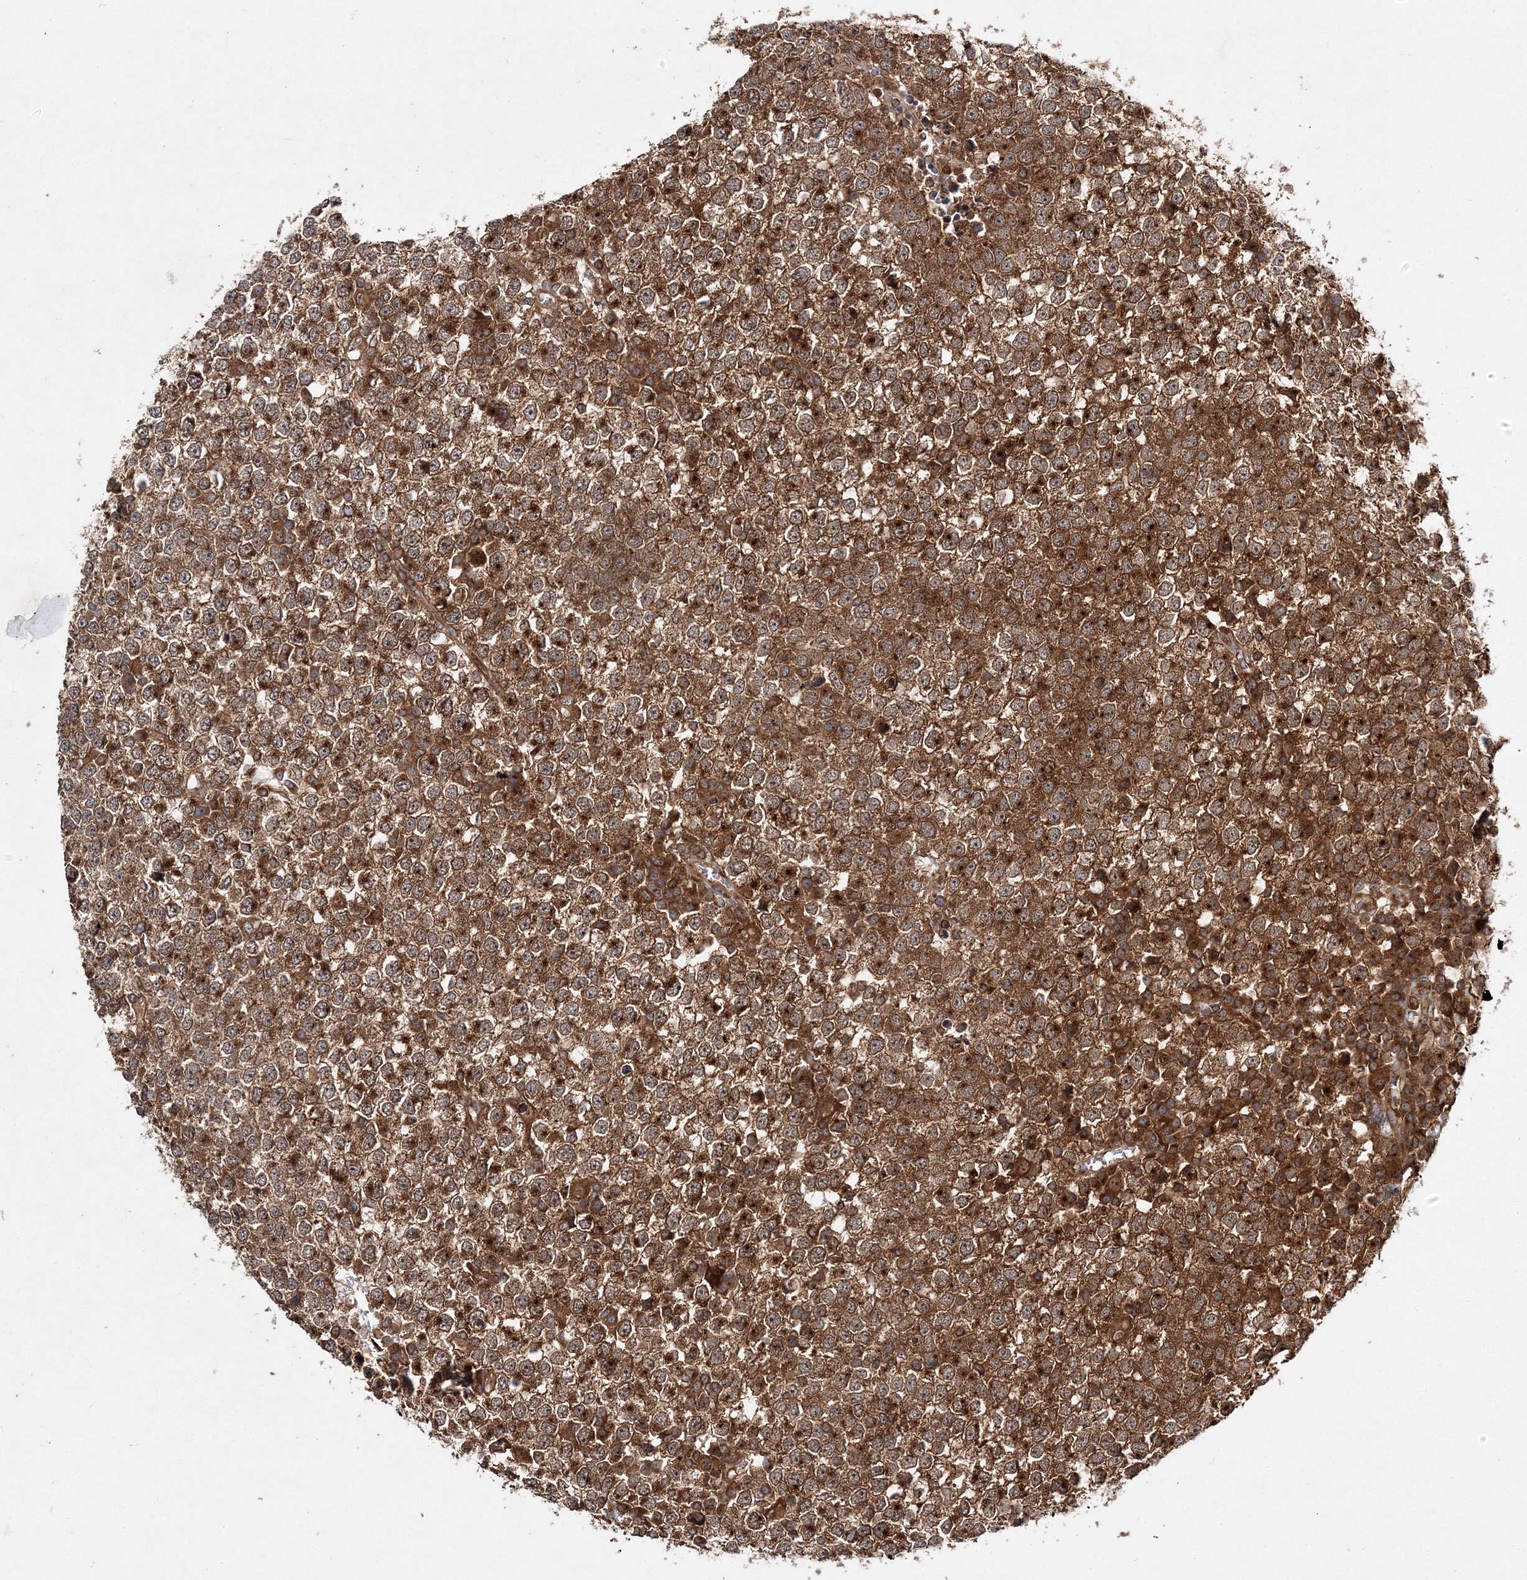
{"staining": {"intensity": "strong", "quantity": ">75%", "location": "cytoplasmic/membranous"}, "tissue": "testis cancer", "cell_type": "Tumor cells", "image_type": "cancer", "snomed": [{"axis": "morphology", "description": "Seminoma, NOS"}, {"axis": "topography", "description": "Testis"}], "caption": "Strong cytoplasmic/membranous positivity for a protein is appreciated in about >75% of tumor cells of testis cancer using IHC.", "gene": "WDR37", "patient": {"sex": "male", "age": 65}}